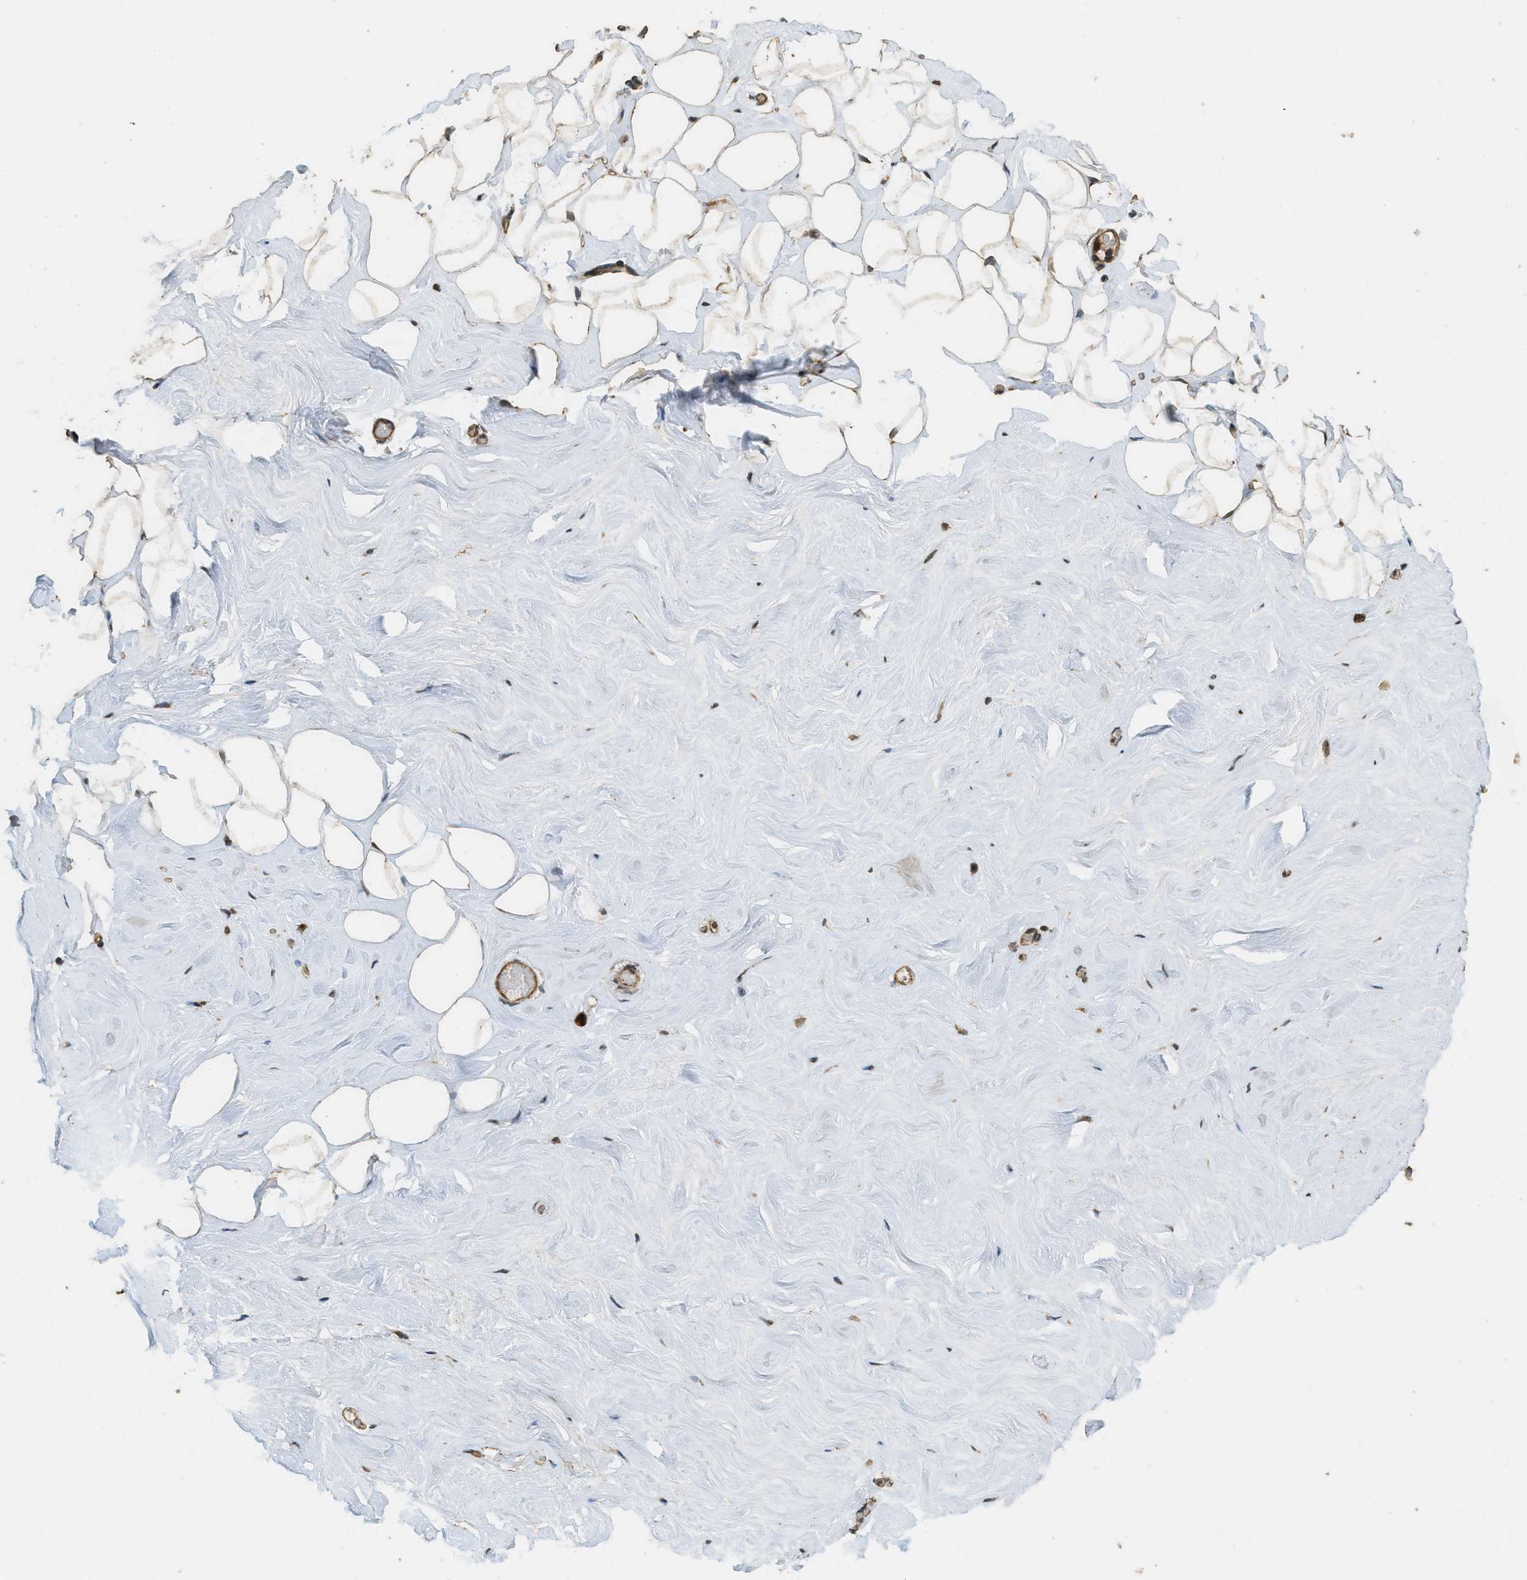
{"staining": {"intensity": "moderate", "quantity": "25%-75%", "location": "nuclear"}, "tissue": "breast", "cell_type": "Adipocytes", "image_type": "normal", "snomed": [{"axis": "morphology", "description": "Normal tissue, NOS"}, {"axis": "topography", "description": "Breast"}], "caption": "Brown immunohistochemical staining in unremarkable human breast reveals moderate nuclear staining in about 25%-75% of adipocytes.", "gene": "CTPS1", "patient": {"sex": "female", "age": 75}}